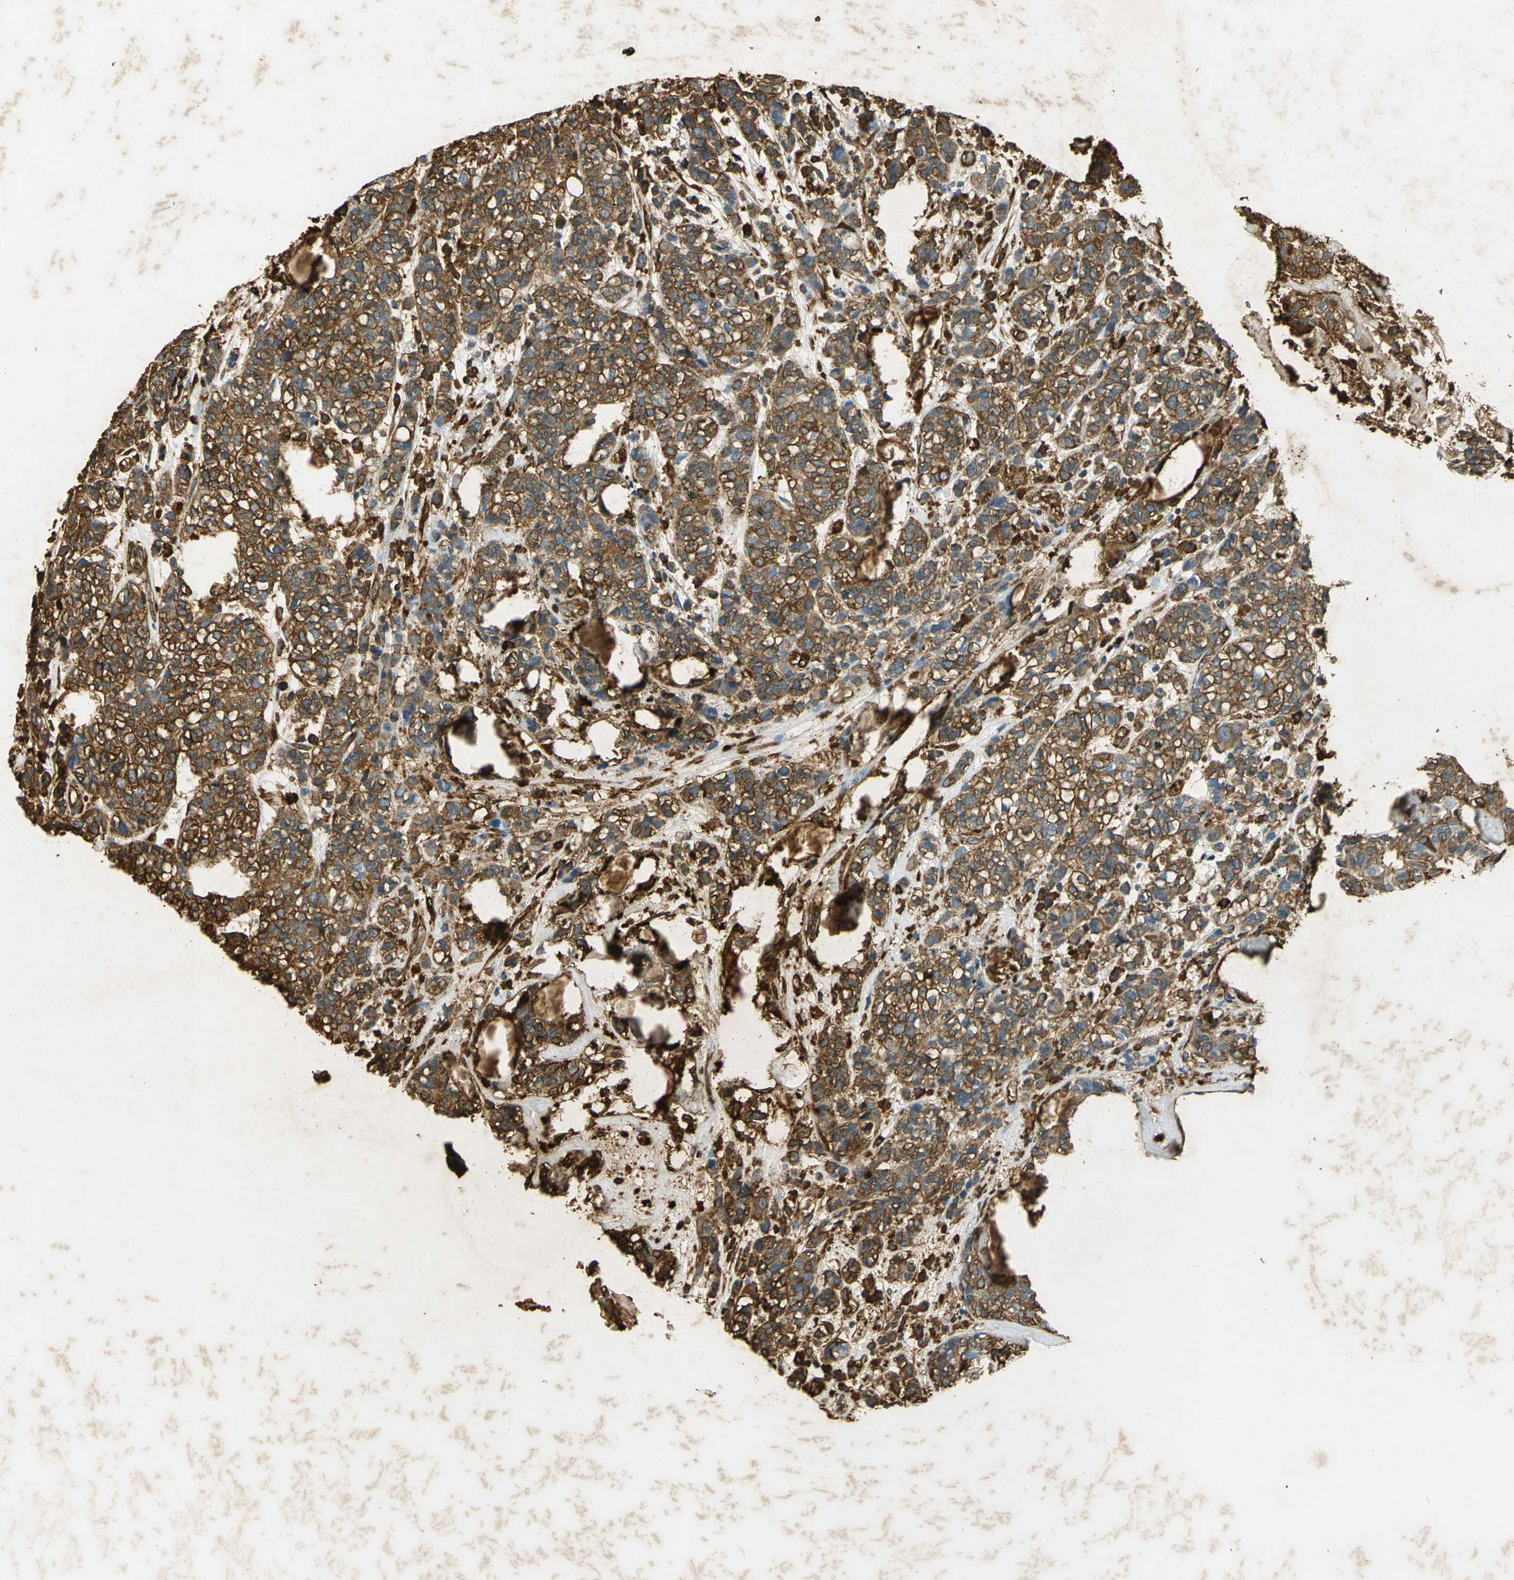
{"staining": {"intensity": "strong", "quantity": ">75%", "location": "cytoplasmic/membranous"}, "tissue": "head and neck cancer", "cell_type": "Tumor cells", "image_type": "cancer", "snomed": [{"axis": "morphology", "description": "Adenocarcinoma, NOS"}, {"axis": "topography", "description": "Salivary gland"}, {"axis": "topography", "description": "Head-Neck"}], "caption": "Protein staining reveals strong cytoplasmic/membranous expression in about >75% of tumor cells in head and neck cancer (adenocarcinoma).", "gene": "ANXA4", "patient": {"sex": "female", "age": 65}}